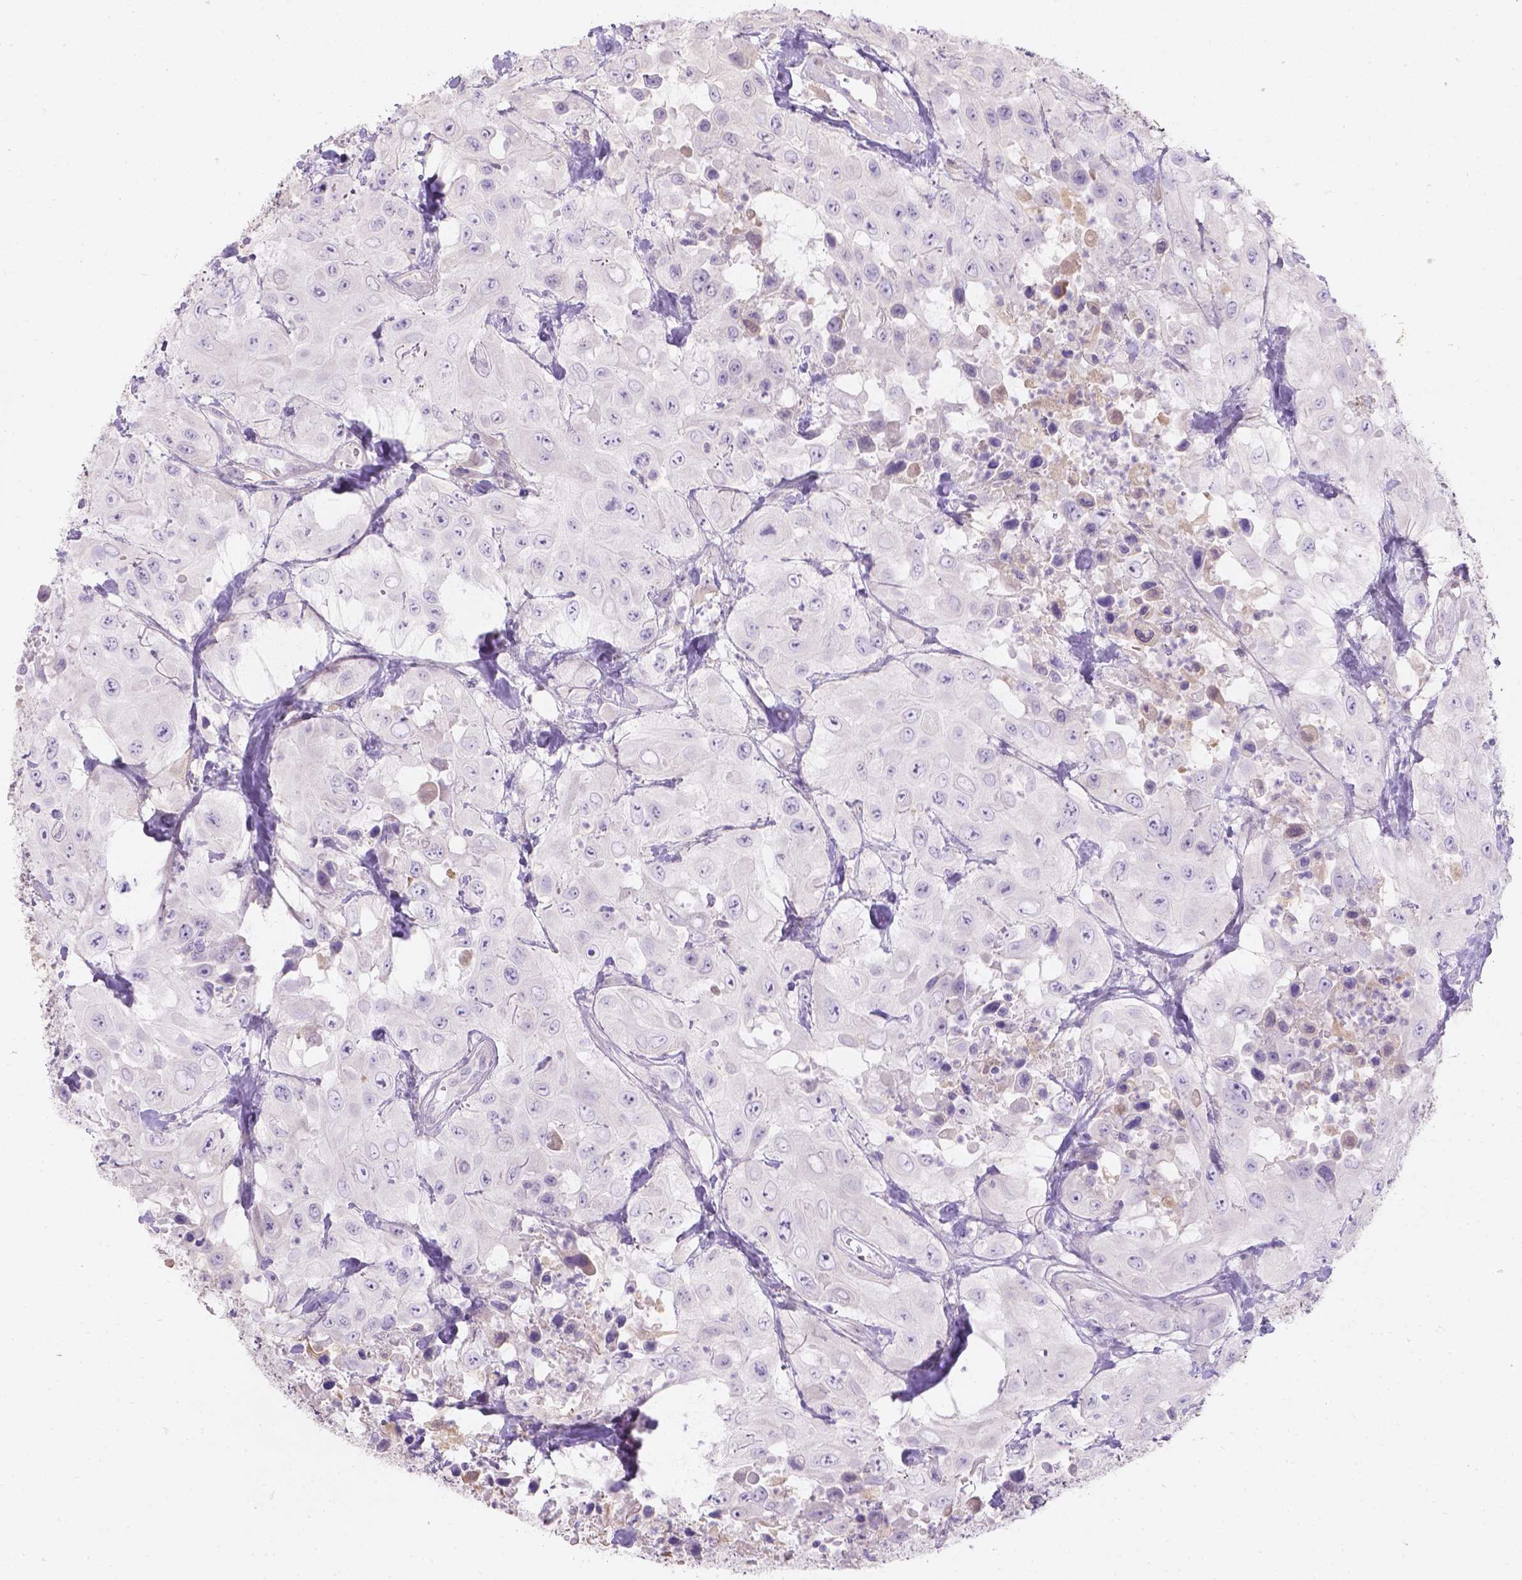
{"staining": {"intensity": "negative", "quantity": "none", "location": "none"}, "tissue": "urothelial cancer", "cell_type": "Tumor cells", "image_type": "cancer", "snomed": [{"axis": "morphology", "description": "Urothelial carcinoma, High grade"}, {"axis": "topography", "description": "Urinary bladder"}], "caption": "Immunohistochemistry (IHC) histopathology image of neoplastic tissue: human urothelial carcinoma (high-grade) stained with DAB shows no significant protein staining in tumor cells.", "gene": "GAL3ST2", "patient": {"sex": "male", "age": 79}}